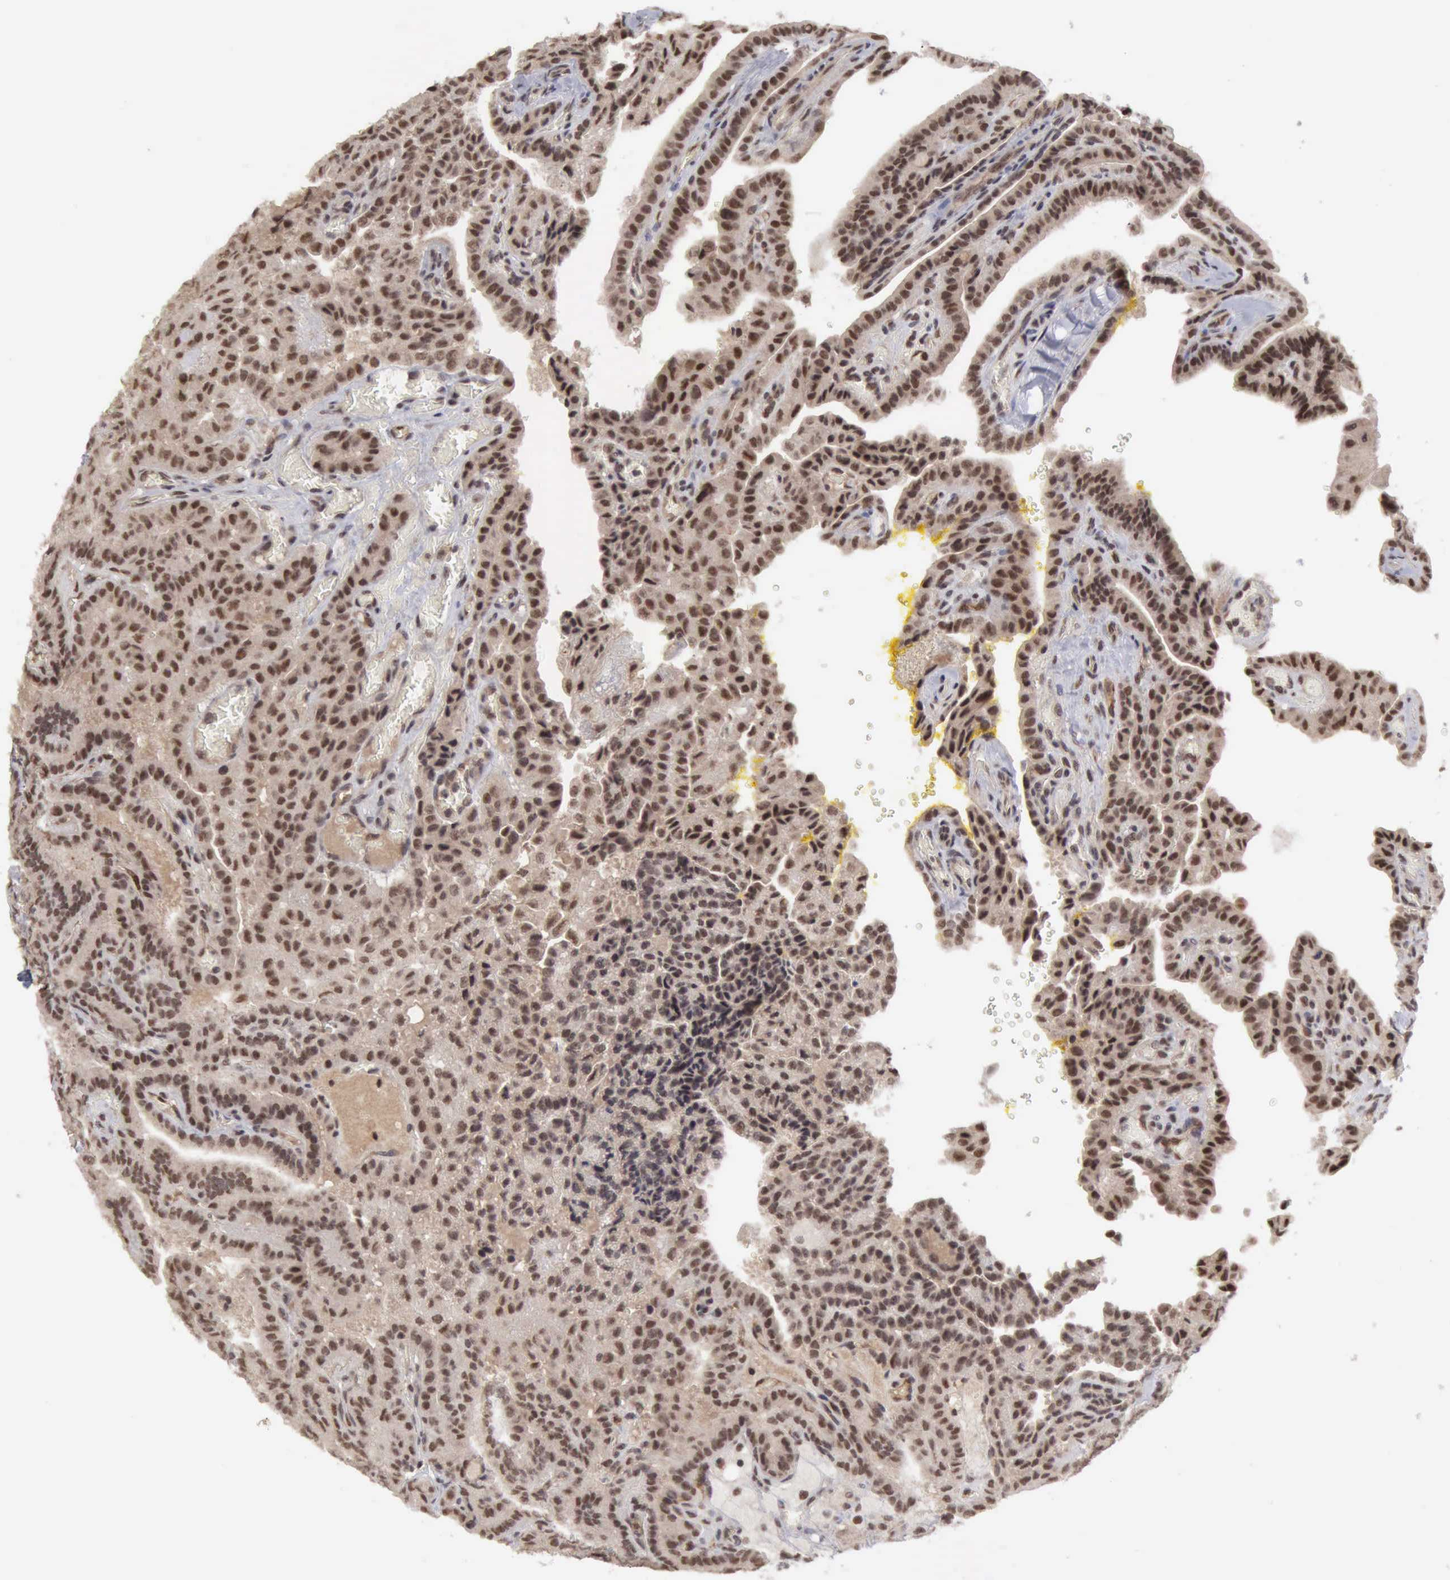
{"staining": {"intensity": "strong", "quantity": ">75%", "location": "nuclear"}, "tissue": "thyroid cancer", "cell_type": "Tumor cells", "image_type": "cancer", "snomed": [{"axis": "morphology", "description": "Papillary adenocarcinoma, NOS"}, {"axis": "topography", "description": "Thyroid gland"}], "caption": "An immunohistochemistry histopathology image of tumor tissue is shown. Protein staining in brown highlights strong nuclear positivity in papillary adenocarcinoma (thyroid) within tumor cells.", "gene": "CDKN2A", "patient": {"sex": "male", "age": 87}}